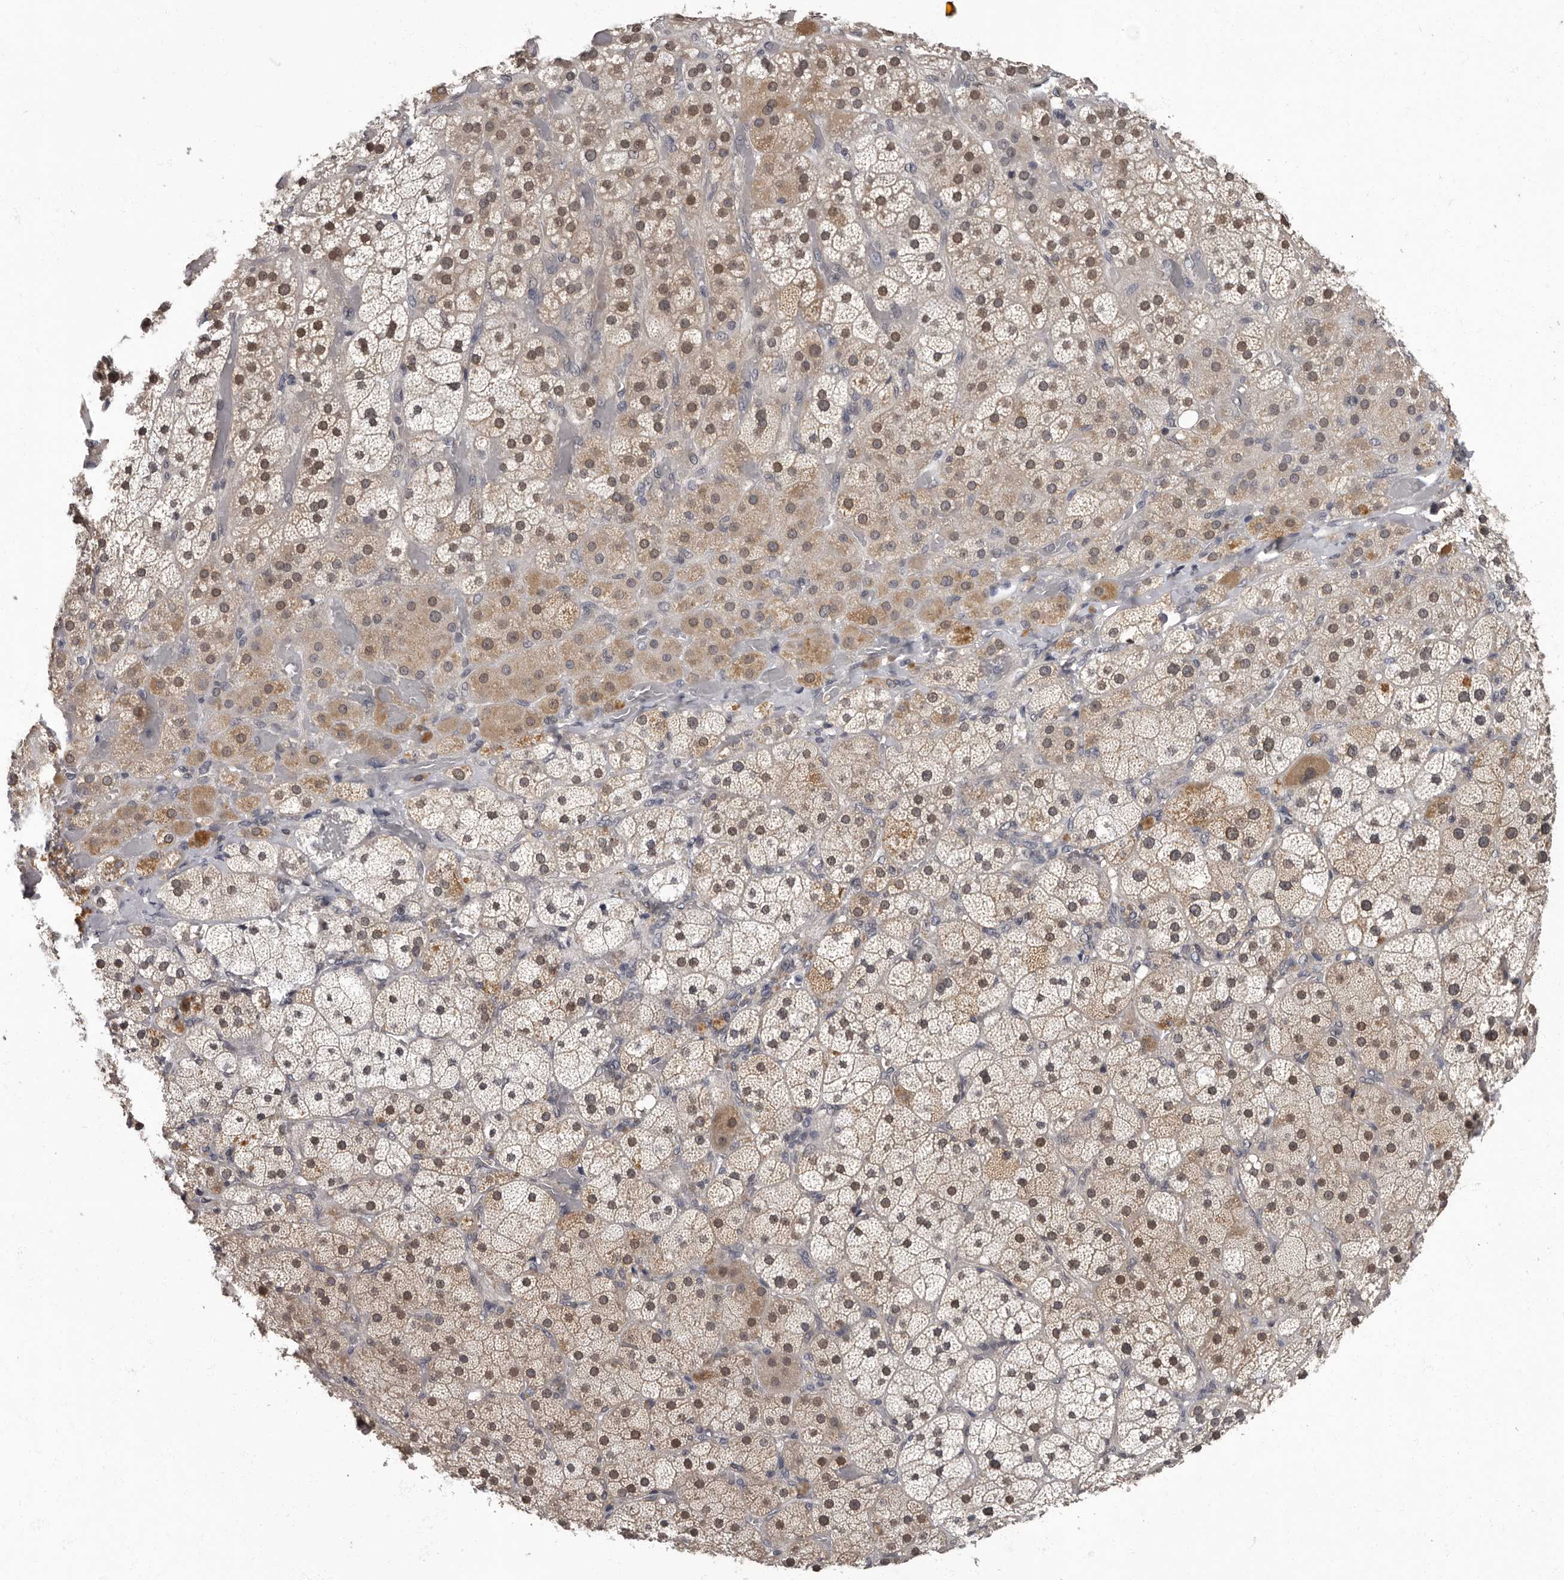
{"staining": {"intensity": "moderate", "quantity": ">75%", "location": "nuclear"}, "tissue": "adrenal gland", "cell_type": "Glandular cells", "image_type": "normal", "snomed": [{"axis": "morphology", "description": "Normal tissue, NOS"}, {"axis": "topography", "description": "Adrenal gland"}], "caption": "About >75% of glandular cells in benign human adrenal gland exhibit moderate nuclear protein expression as visualized by brown immunohistochemical staining.", "gene": "C1orf50", "patient": {"sex": "male", "age": 57}}